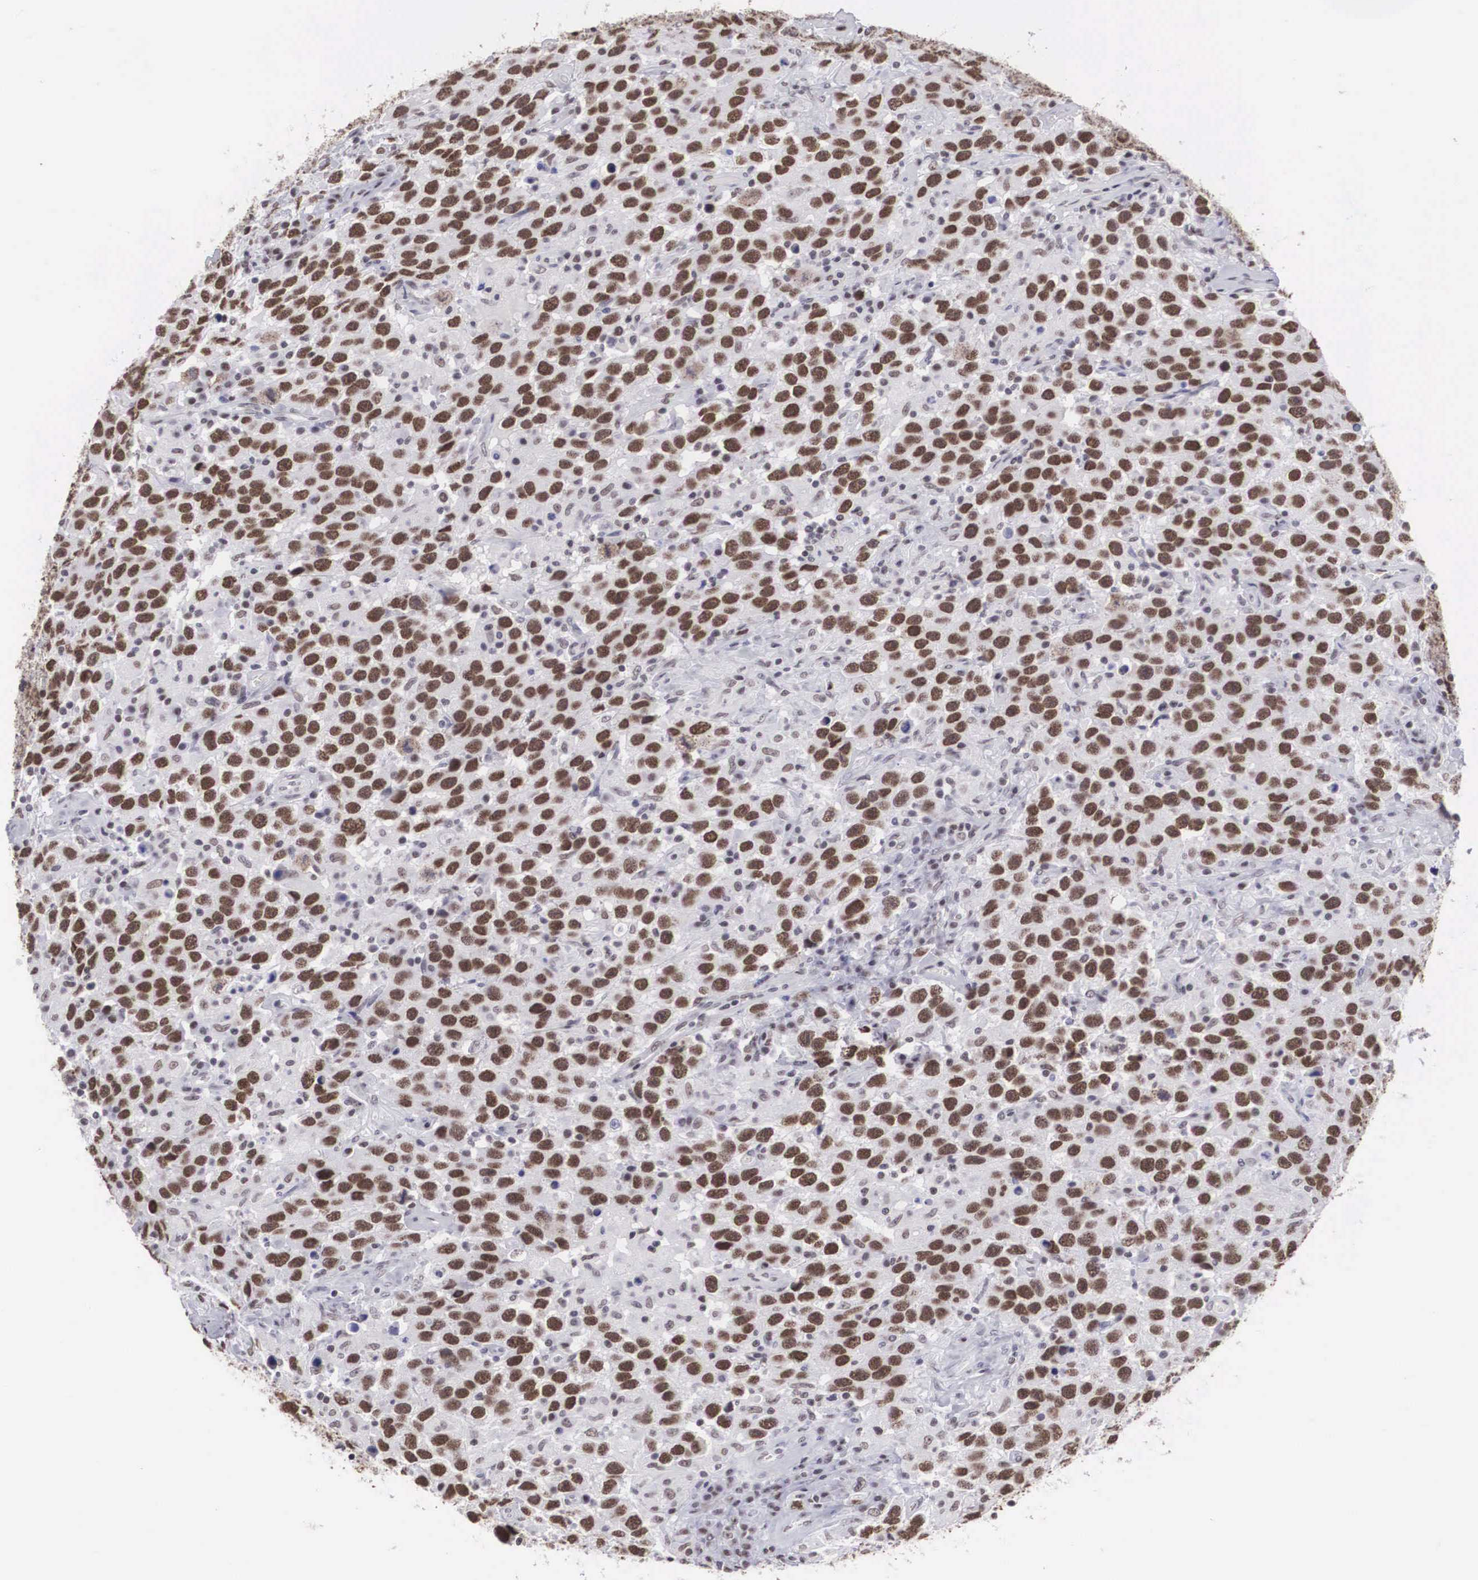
{"staining": {"intensity": "strong", "quantity": ">75%", "location": "nuclear"}, "tissue": "testis cancer", "cell_type": "Tumor cells", "image_type": "cancer", "snomed": [{"axis": "morphology", "description": "Seminoma, NOS"}, {"axis": "topography", "description": "Testis"}], "caption": "Tumor cells show high levels of strong nuclear positivity in approximately >75% of cells in human testis cancer.", "gene": "CSTF2", "patient": {"sex": "male", "age": 41}}